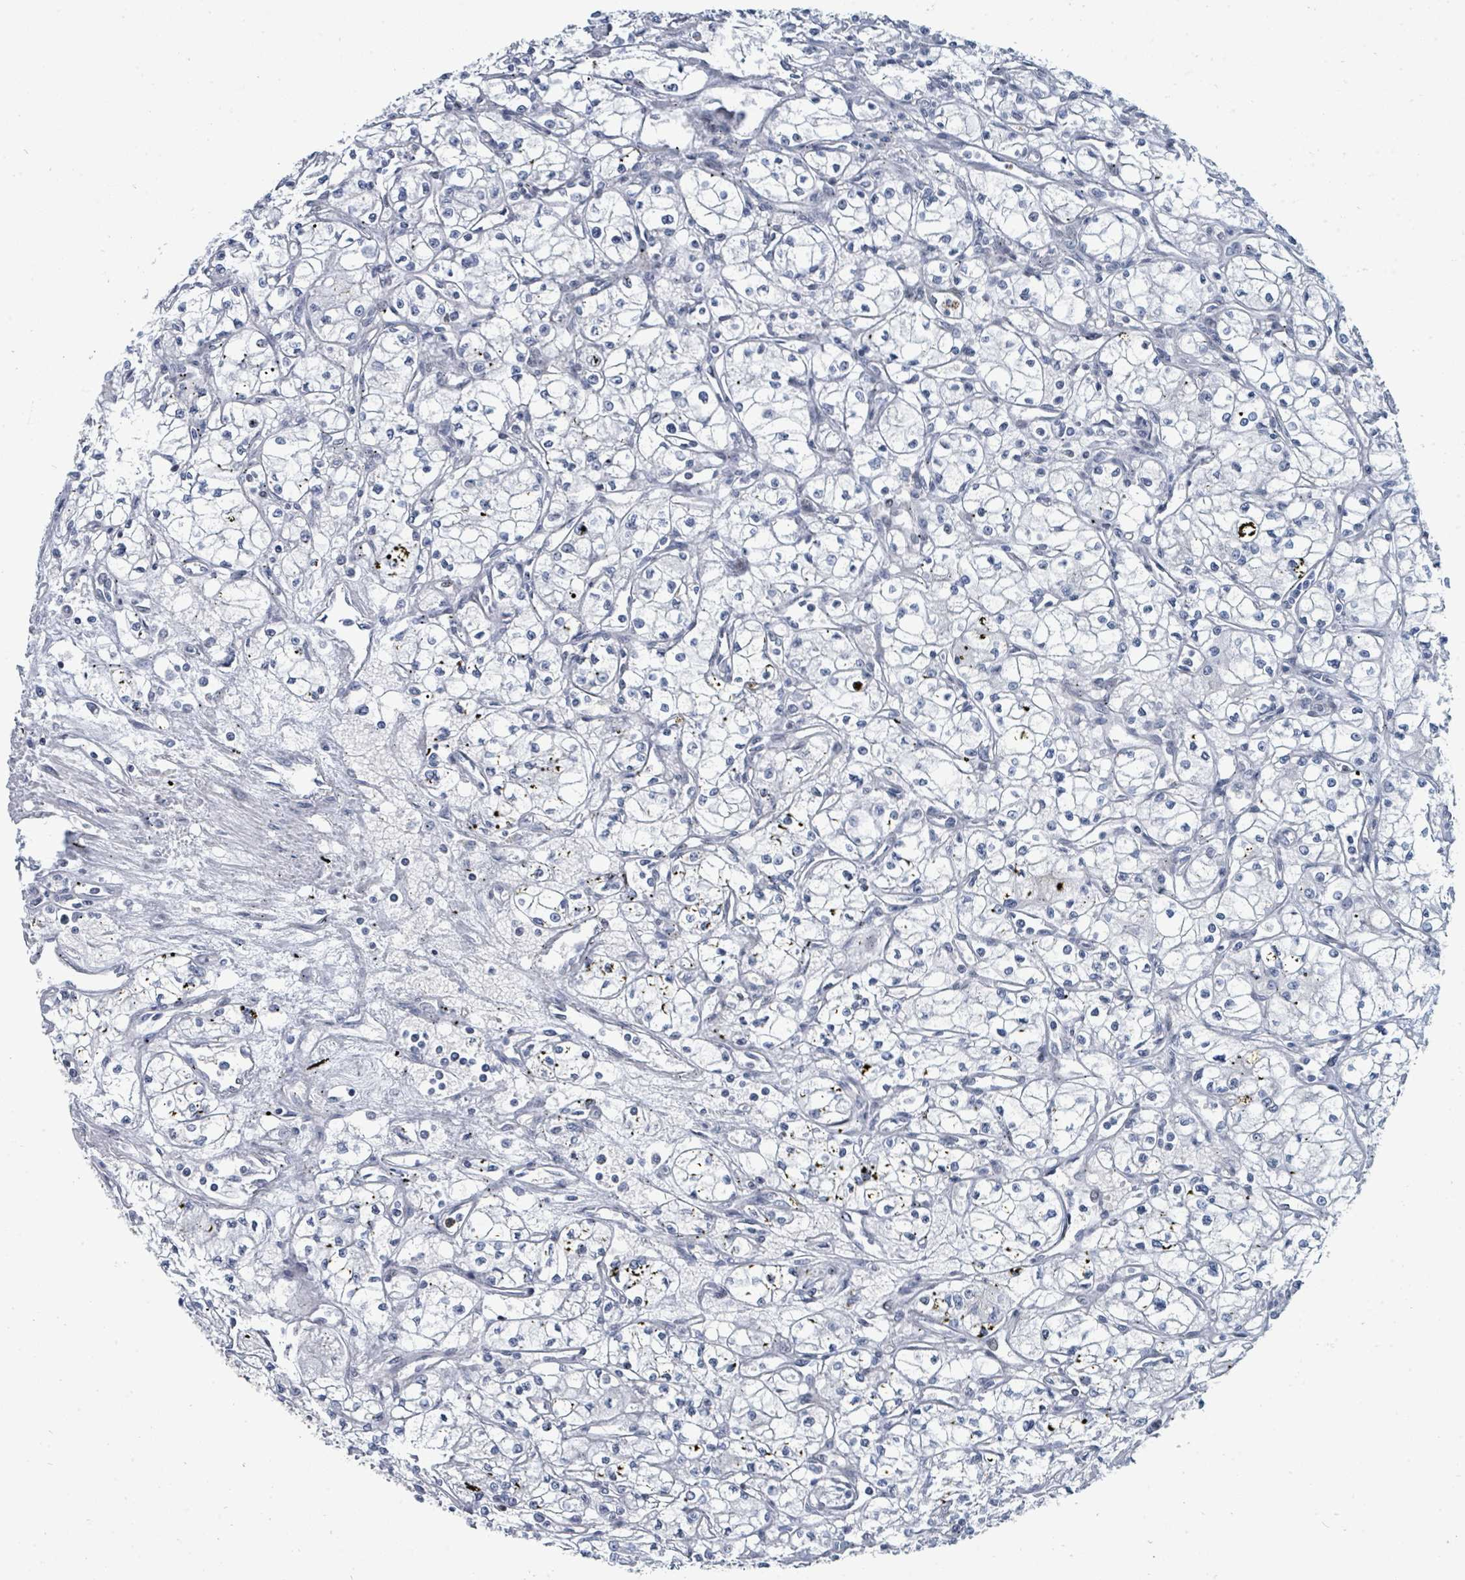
{"staining": {"intensity": "negative", "quantity": "none", "location": "none"}, "tissue": "renal cancer", "cell_type": "Tumor cells", "image_type": "cancer", "snomed": [{"axis": "morphology", "description": "Adenocarcinoma, NOS"}, {"axis": "topography", "description": "Kidney"}], "caption": "Tumor cells show no significant protein staining in renal cancer.", "gene": "SUMO4", "patient": {"sex": "male", "age": 59}}